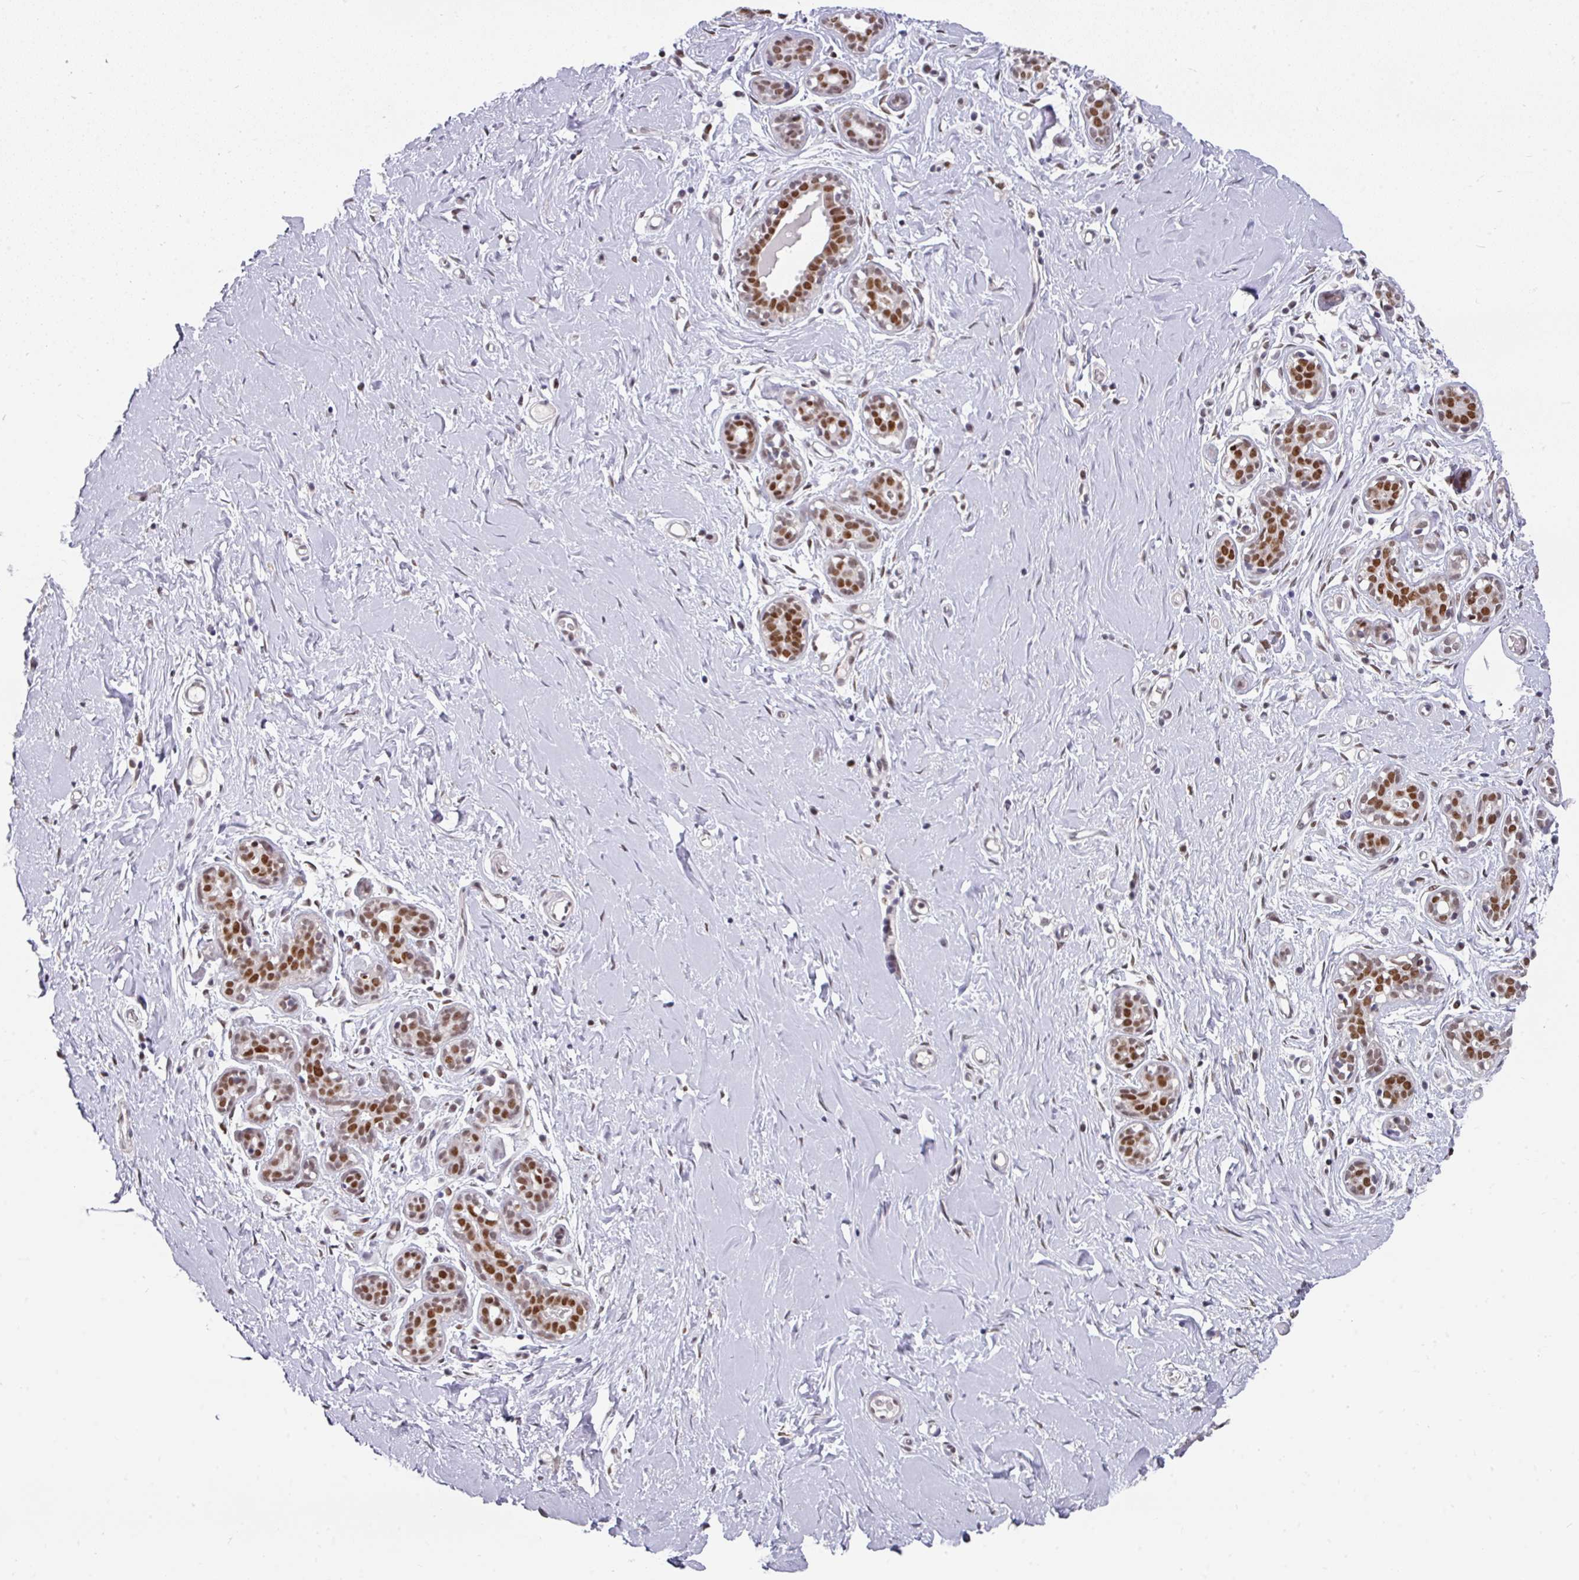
{"staining": {"intensity": "negative", "quantity": "none", "location": "none"}, "tissue": "breast", "cell_type": "Adipocytes", "image_type": "normal", "snomed": [{"axis": "morphology", "description": "Normal tissue, NOS"}, {"axis": "topography", "description": "Breast"}], "caption": "Adipocytes show no significant protein expression in normal breast. Brightfield microscopy of IHC stained with DAB (brown) and hematoxylin (blue), captured at high magnification.", "gene": "ENSG00000283782", "patient": {"sex": "female", "age": 27}}